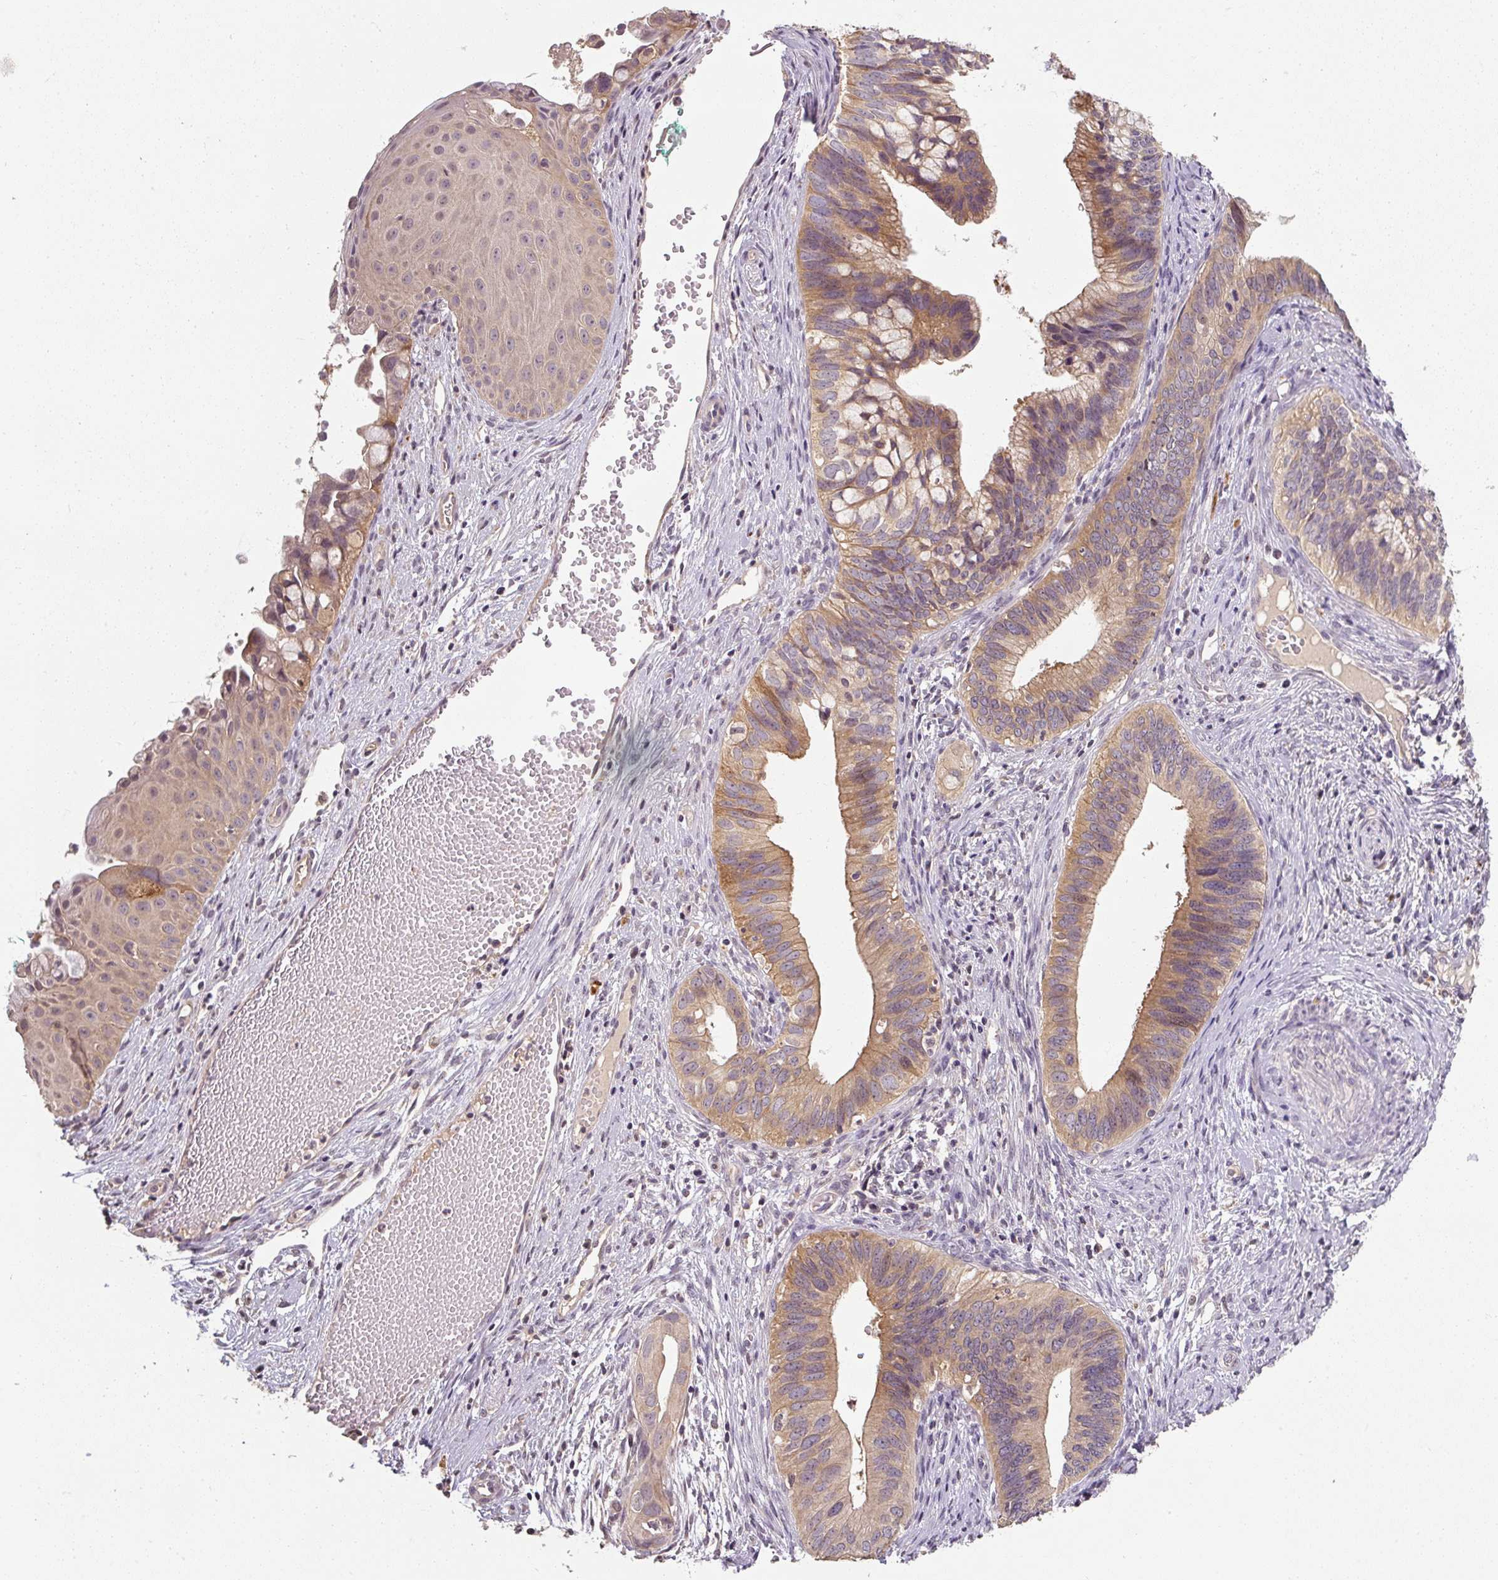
{"staining": {"intensity": "moderate", "quantity": ">75%", "location": "cytoplasmic/membranous"}, "tissue": "cervical cancer", "cell_type": "Tumor cells", "image_type": "cancer", "snomed": [{"axis": "morphology", "description": "Adenocarcinoma, NOS"}, {"axis": "topography", "description": "Cervix"}], "caption": "Adenocarcinoma (cervical) was stained to show a protein in brown. There is medium levels of moderate cytoplasmic/membranous positivity in about >75% of tumor cells.", "gene": "CFAP65", "patient": {"sex": "female", "age": 42}}